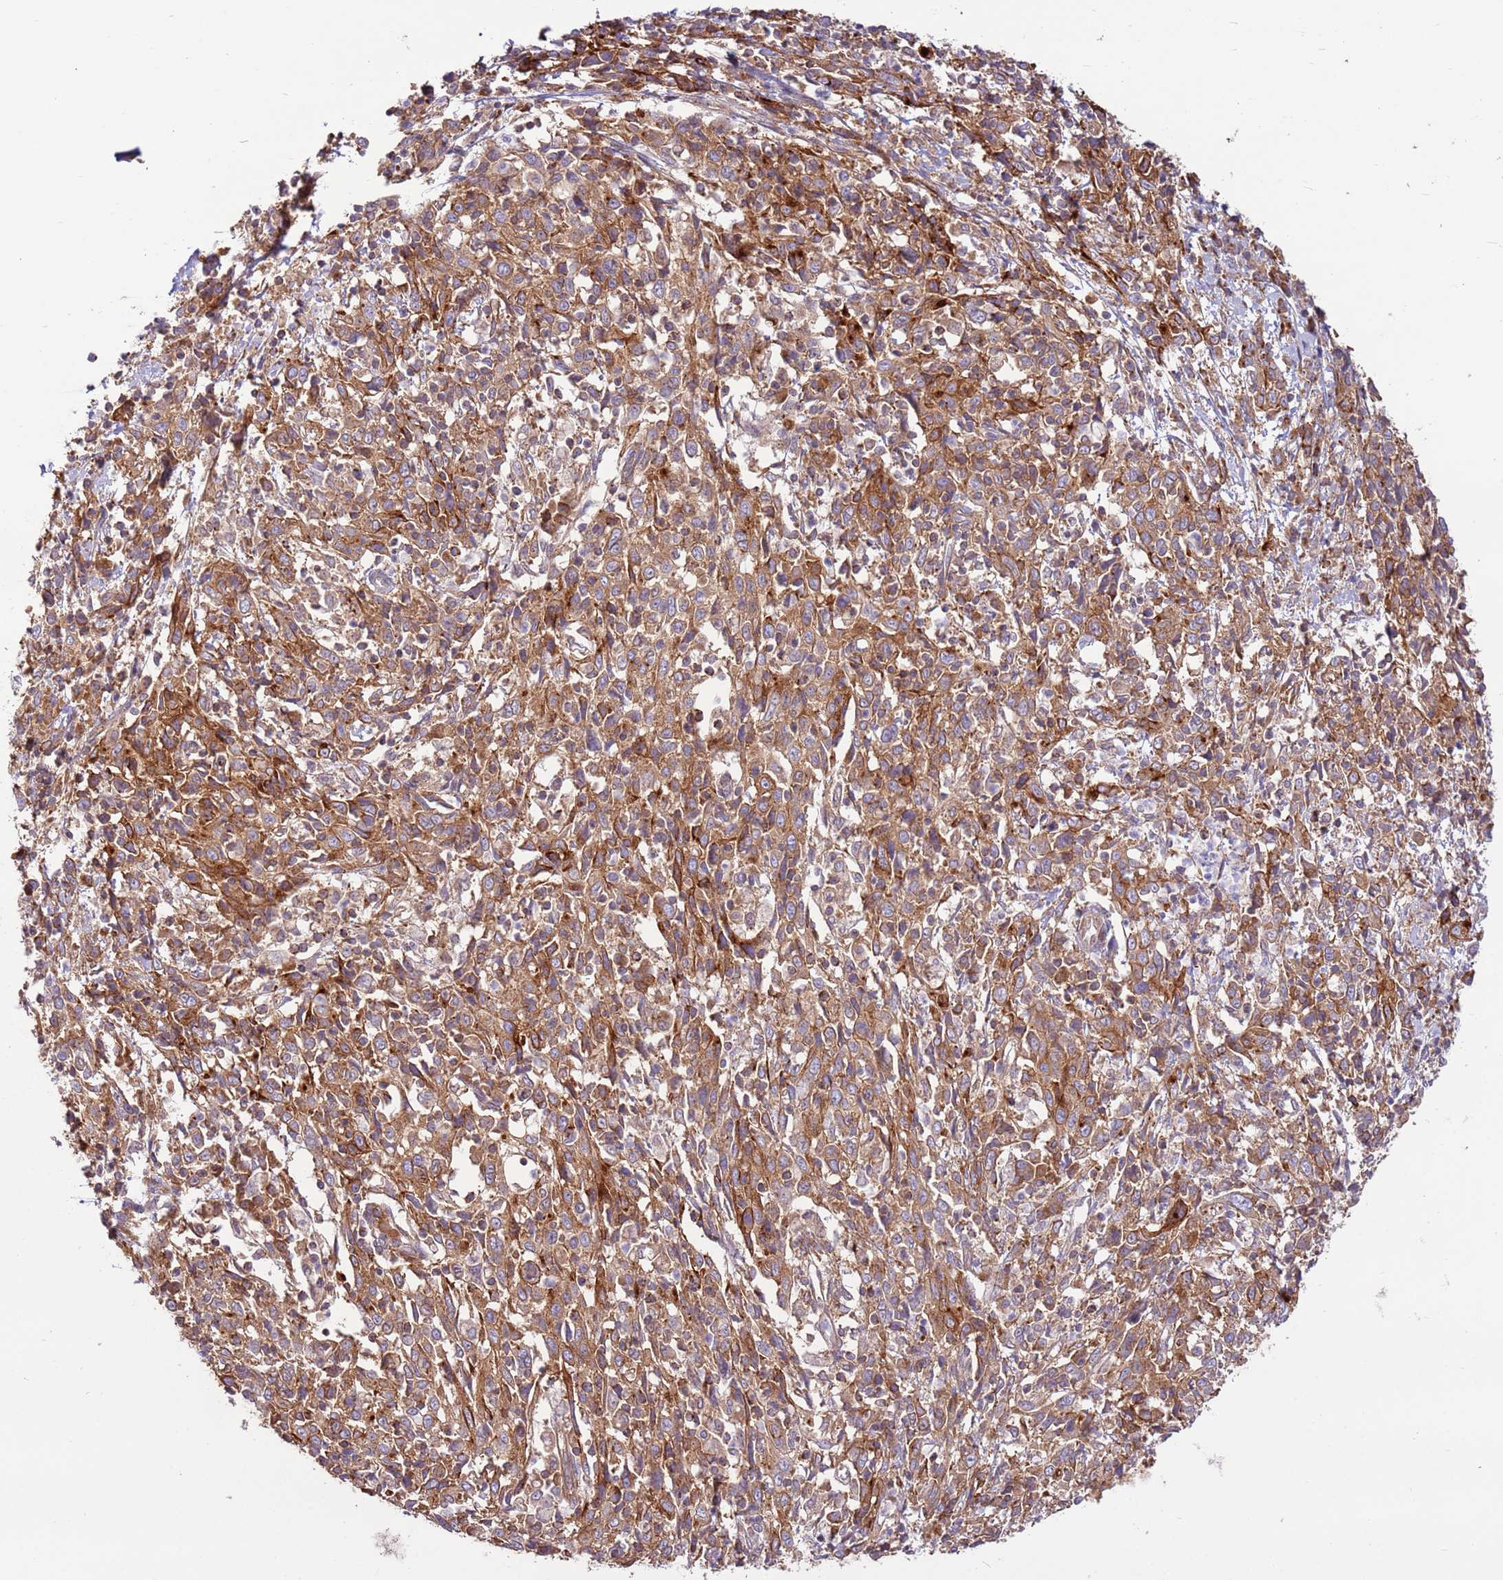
{"staining": {"intensity": "strong", "quantity": ">75%", "location": "cytoplasmic/membranous"}, "tissue": "cervical cancer", "cell_type": "Tumor cells", "image_type": "cancer", "snomed": [{"axis": "morphology", "description": "Squamous cell carcinoma, NOS"}, {"axis": "topography", "description": "Cervix"}], "caption": "Immunohistochemical staining of human squamous cell carcinoma (cervical) reveals high levels of strong cytoplasmic/membranous protein staining in about >75% of tumor cells. Using DAB (brown) and hematoxylin (blue) stains, captured at high magnification using brightfield microscopy.", "gene": "DDX19B", "patient": {"sex": "female", "age": 46}}